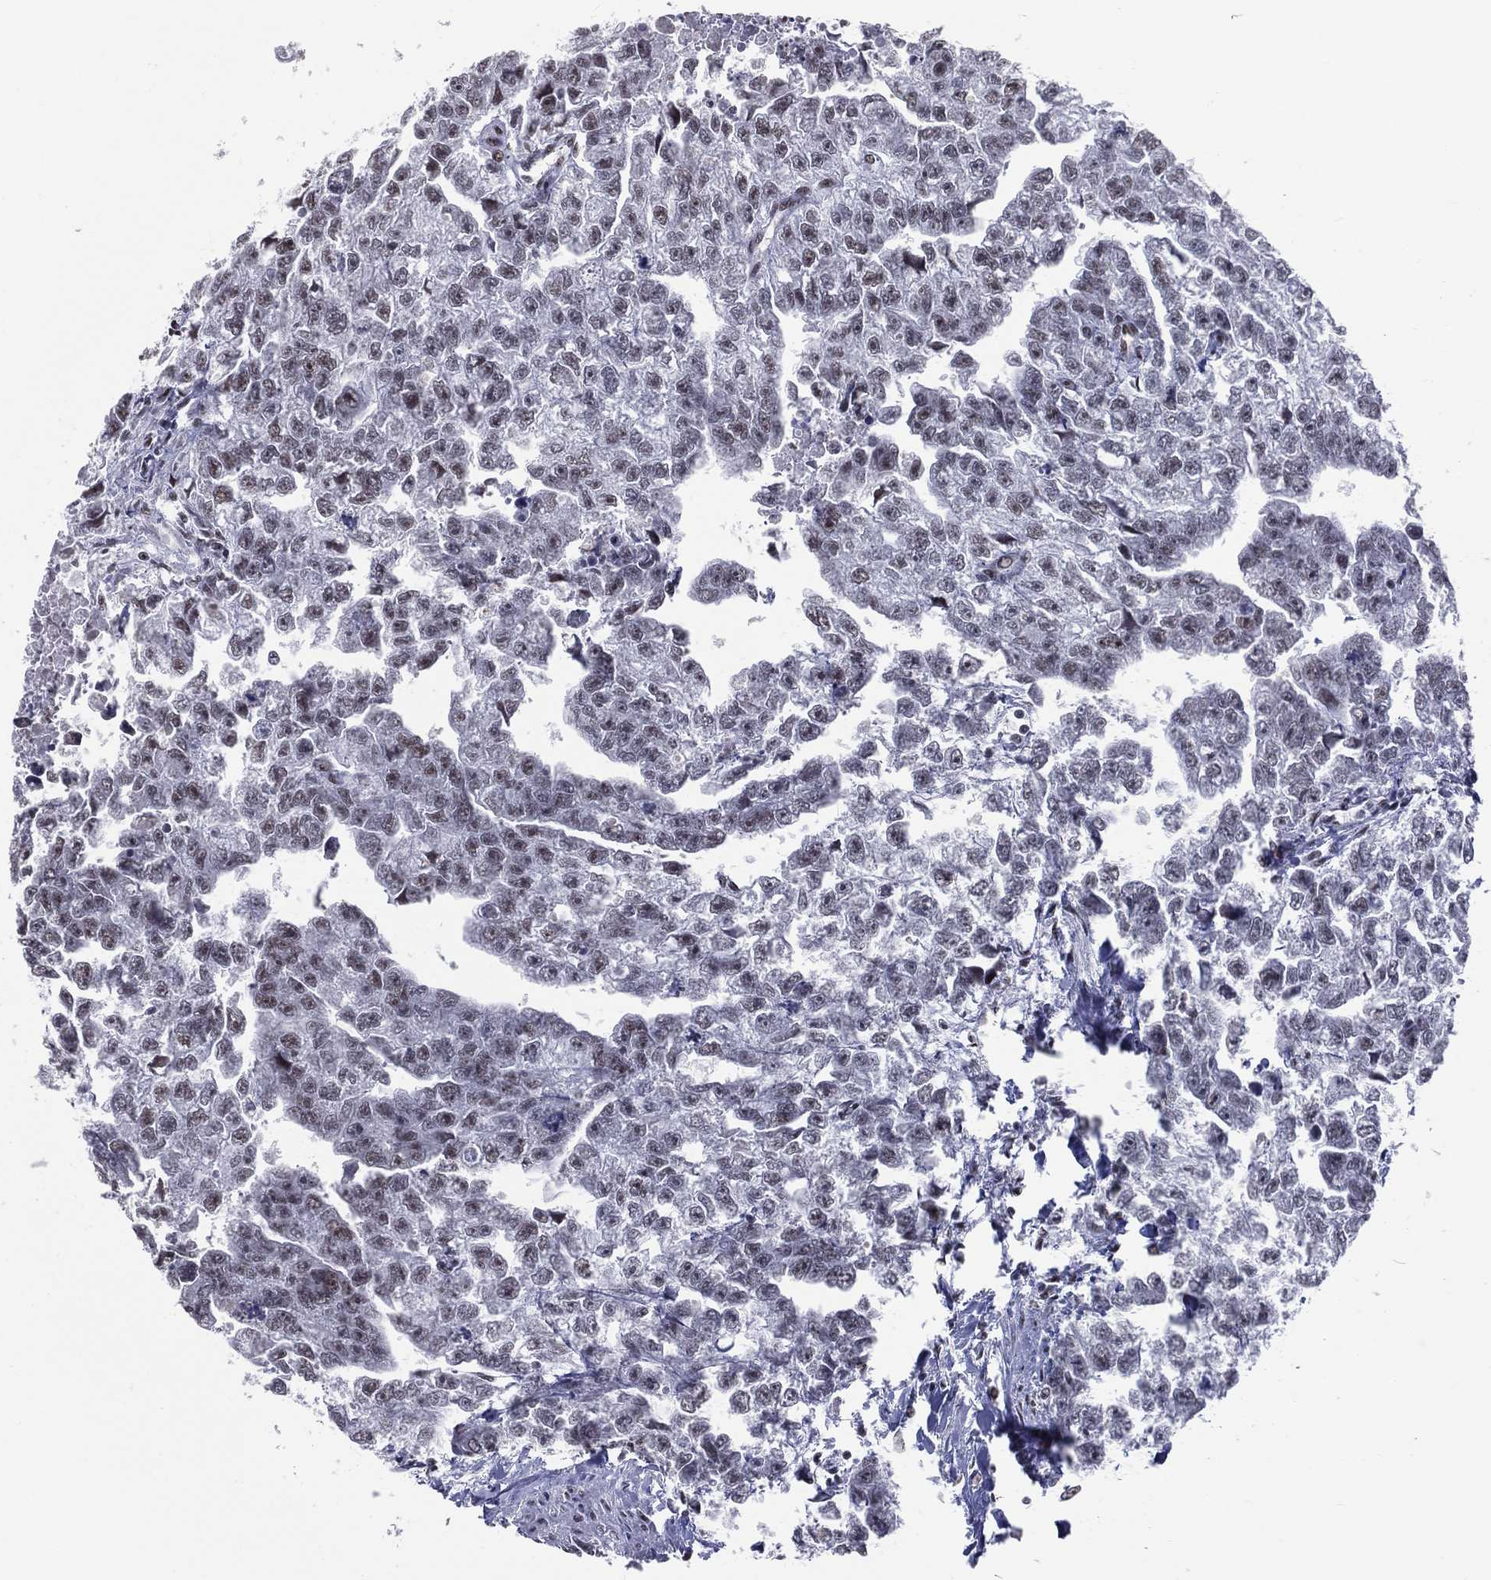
{"staining": {"intensity": "weak", "quantity": "<25%", "location": "nuclear"}, "tissue": "testis cancer", "cell_type": "Tumor cells", "image_type": "cancer", "snomed": [{"axis": "morphology", "description": "Carcinoma, Embryonal, NOS"}, {"axis": "morphology", "description": "Teratoma, malignant, NOS"}, {"axis": "topography", "description": "Testis"}], "caption": "High magnification brightfield microscopy of malignant teratoma (testis) stained with DAB (3,3'-diaminobenzidine) (brown) and counterstained with hematoxylin (blue): tumor cells show no significant positivity. The staining was performed using DAB (3,3'-diaminobenzidine) to visualize the protein expression in brown, while the nuclei were stained in blue with hematoxylin (Magnification: 20x).", "gene": "ZNF7", "patient": {"sex": "male", "age": 44}}